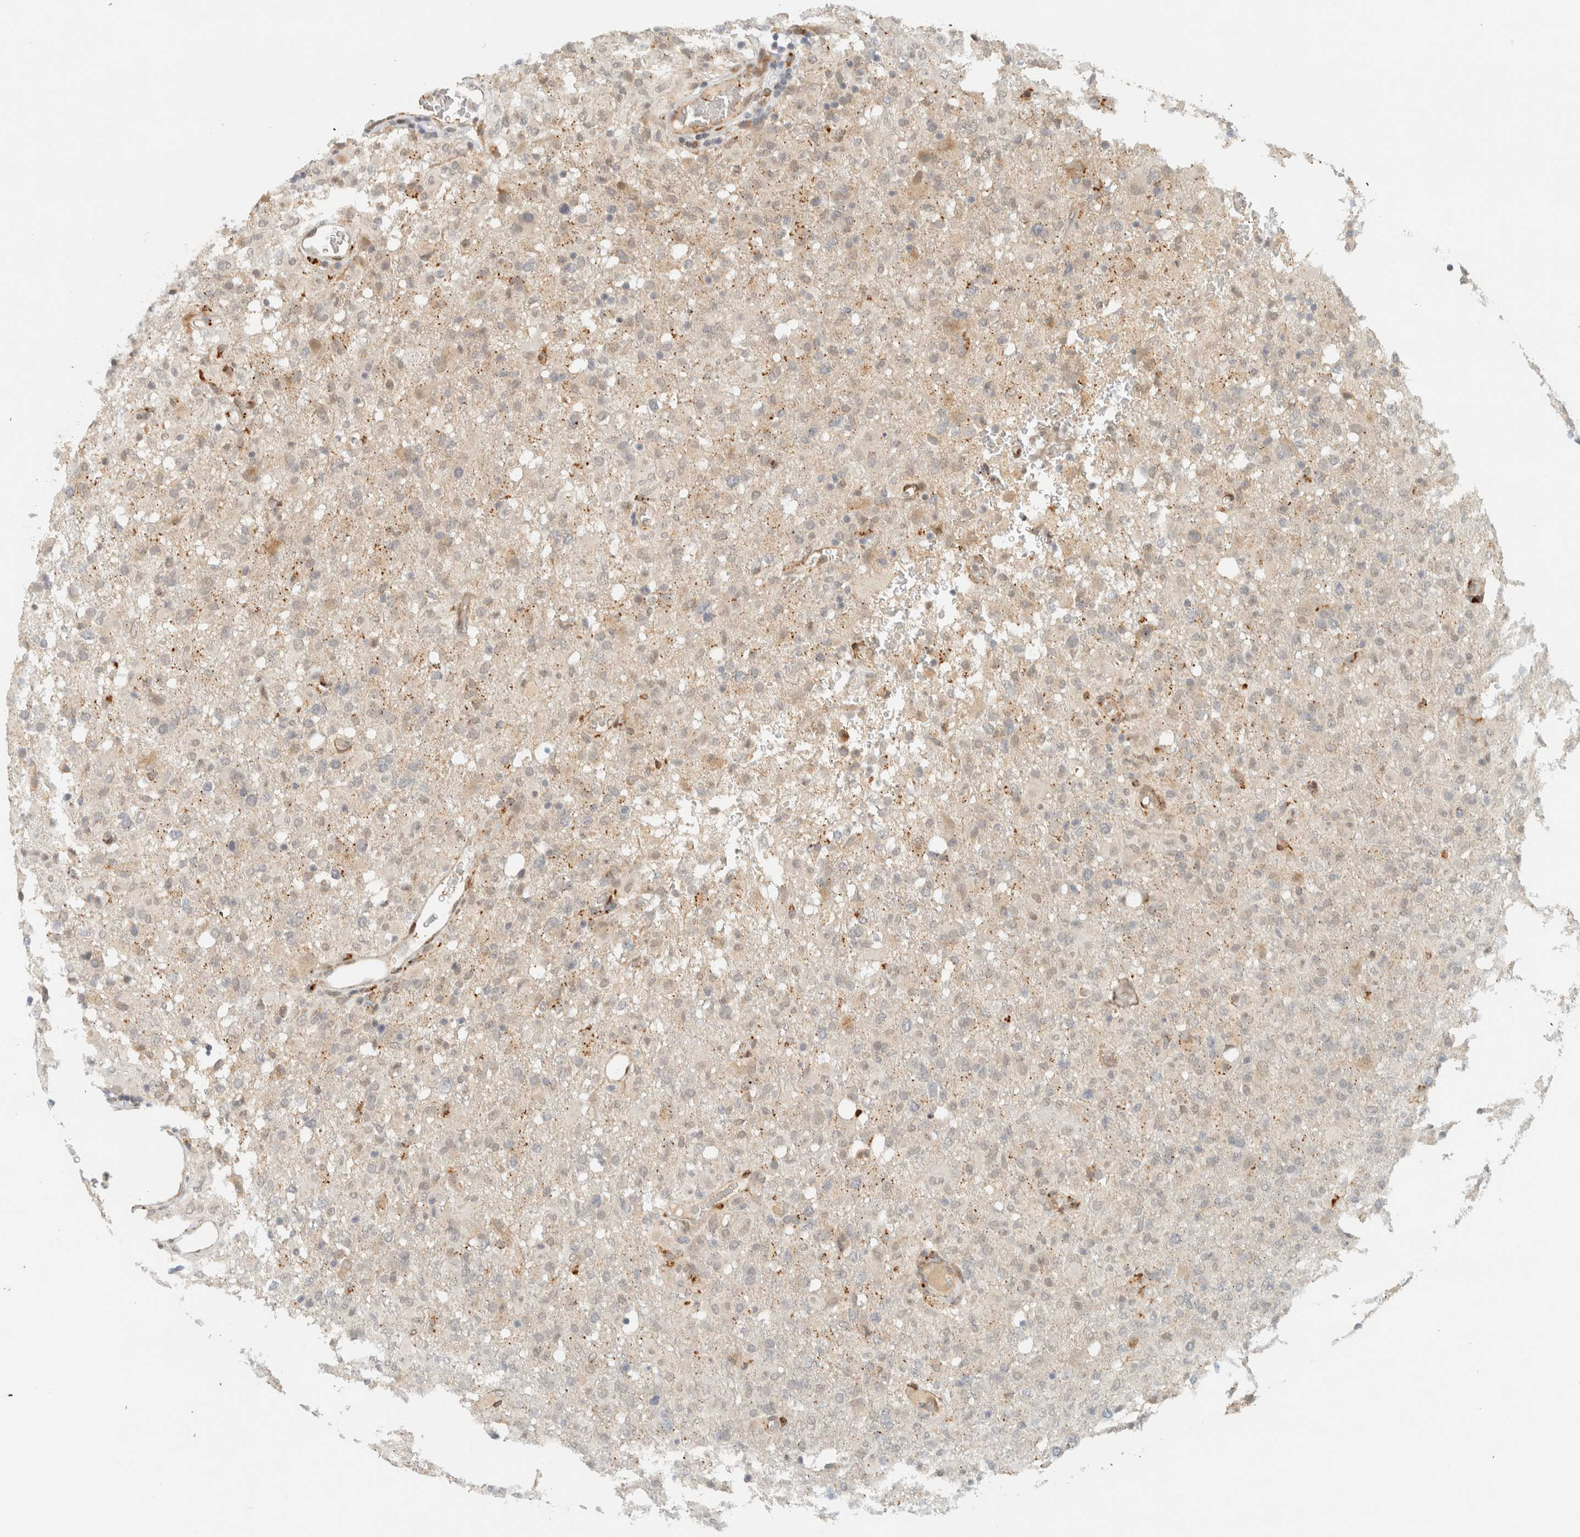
{"staining": {"intensity": "negative", "quantity": "none", "location": "none"}, "tissue": "glioma", "cell_type": "Tumor cells", "image_type": "cancer", "snomed": [{"axis": "morphology", "description": "Glioma, malignant, High grade"}, {"axis": "topography", "description": "Brain"}], "caption": "A micrograph of malignant glioma (high-grade) stained for a protein displays no brown staining in tumor cells. (DAB (3,3'-diaminobenzidine) immunohistochemistry (IHC), high magnification).", "gene": "ITPRID1", "patient": {"sex": "female", "age": 57}}